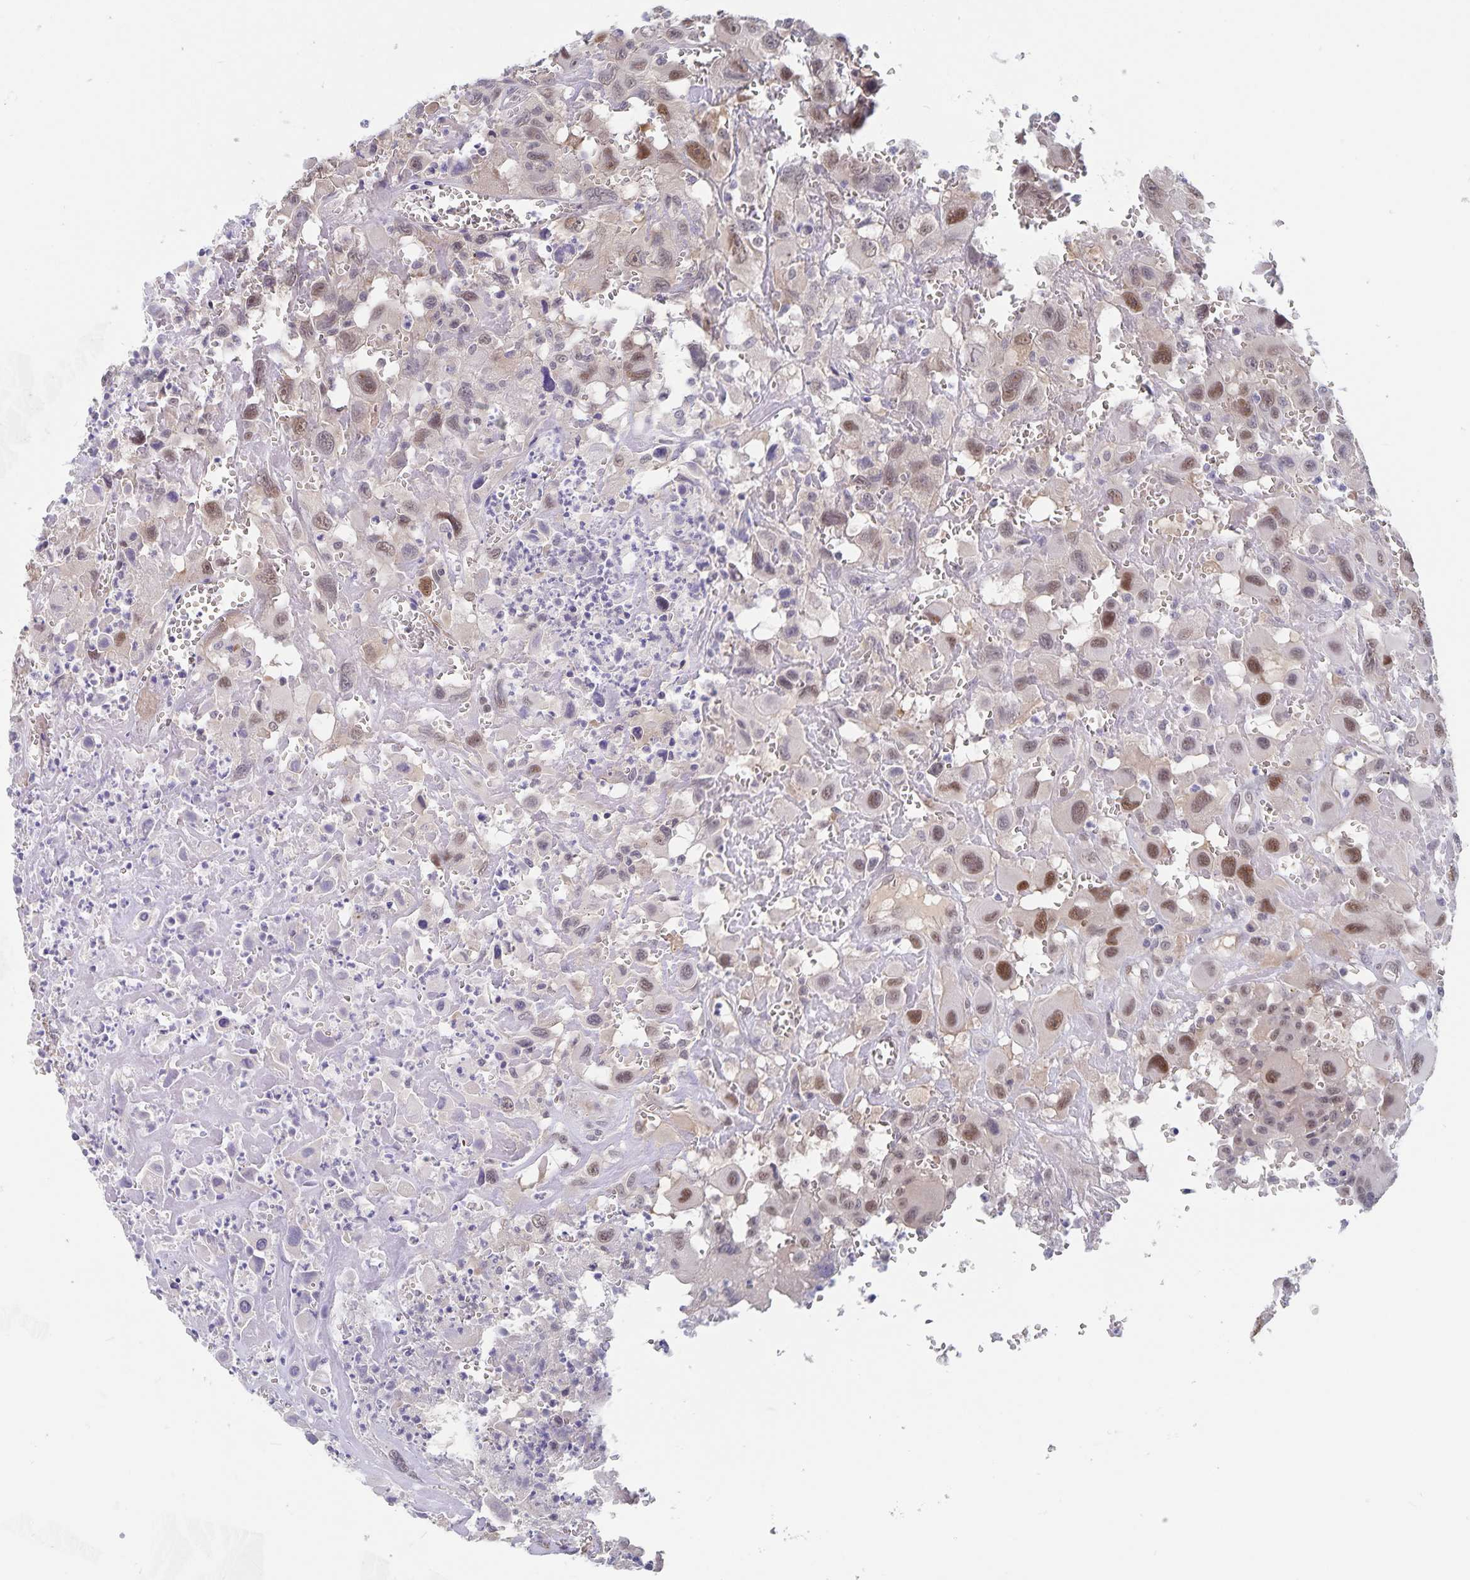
{"staining": {"intensity": "moderate", "quantity": ">75%", "location": "nuclear"}, "tissue": "head and neck cancer", "cell_type": "Tumor cells", "image_type": "cancer", "snomed": [{"axis": "morphology", "description": "Squamous cell carcinoma, NOS"}, {"axis": "morphology", "description": "Squamous cell carcinoma, metastatic, NOS"}, {"axis": "topography", "description": "Oral tissue"}, {"axis": "topography", "description": "Head-Neck"}], "caption": "Immunohistochemistry (IHC) of head and neck cancer exhibits medium levels of moderate nuclear positivity in about >75% of tumor cells.", "gene": "BAG6", "patient": {"sex": "female", "age": 85}}